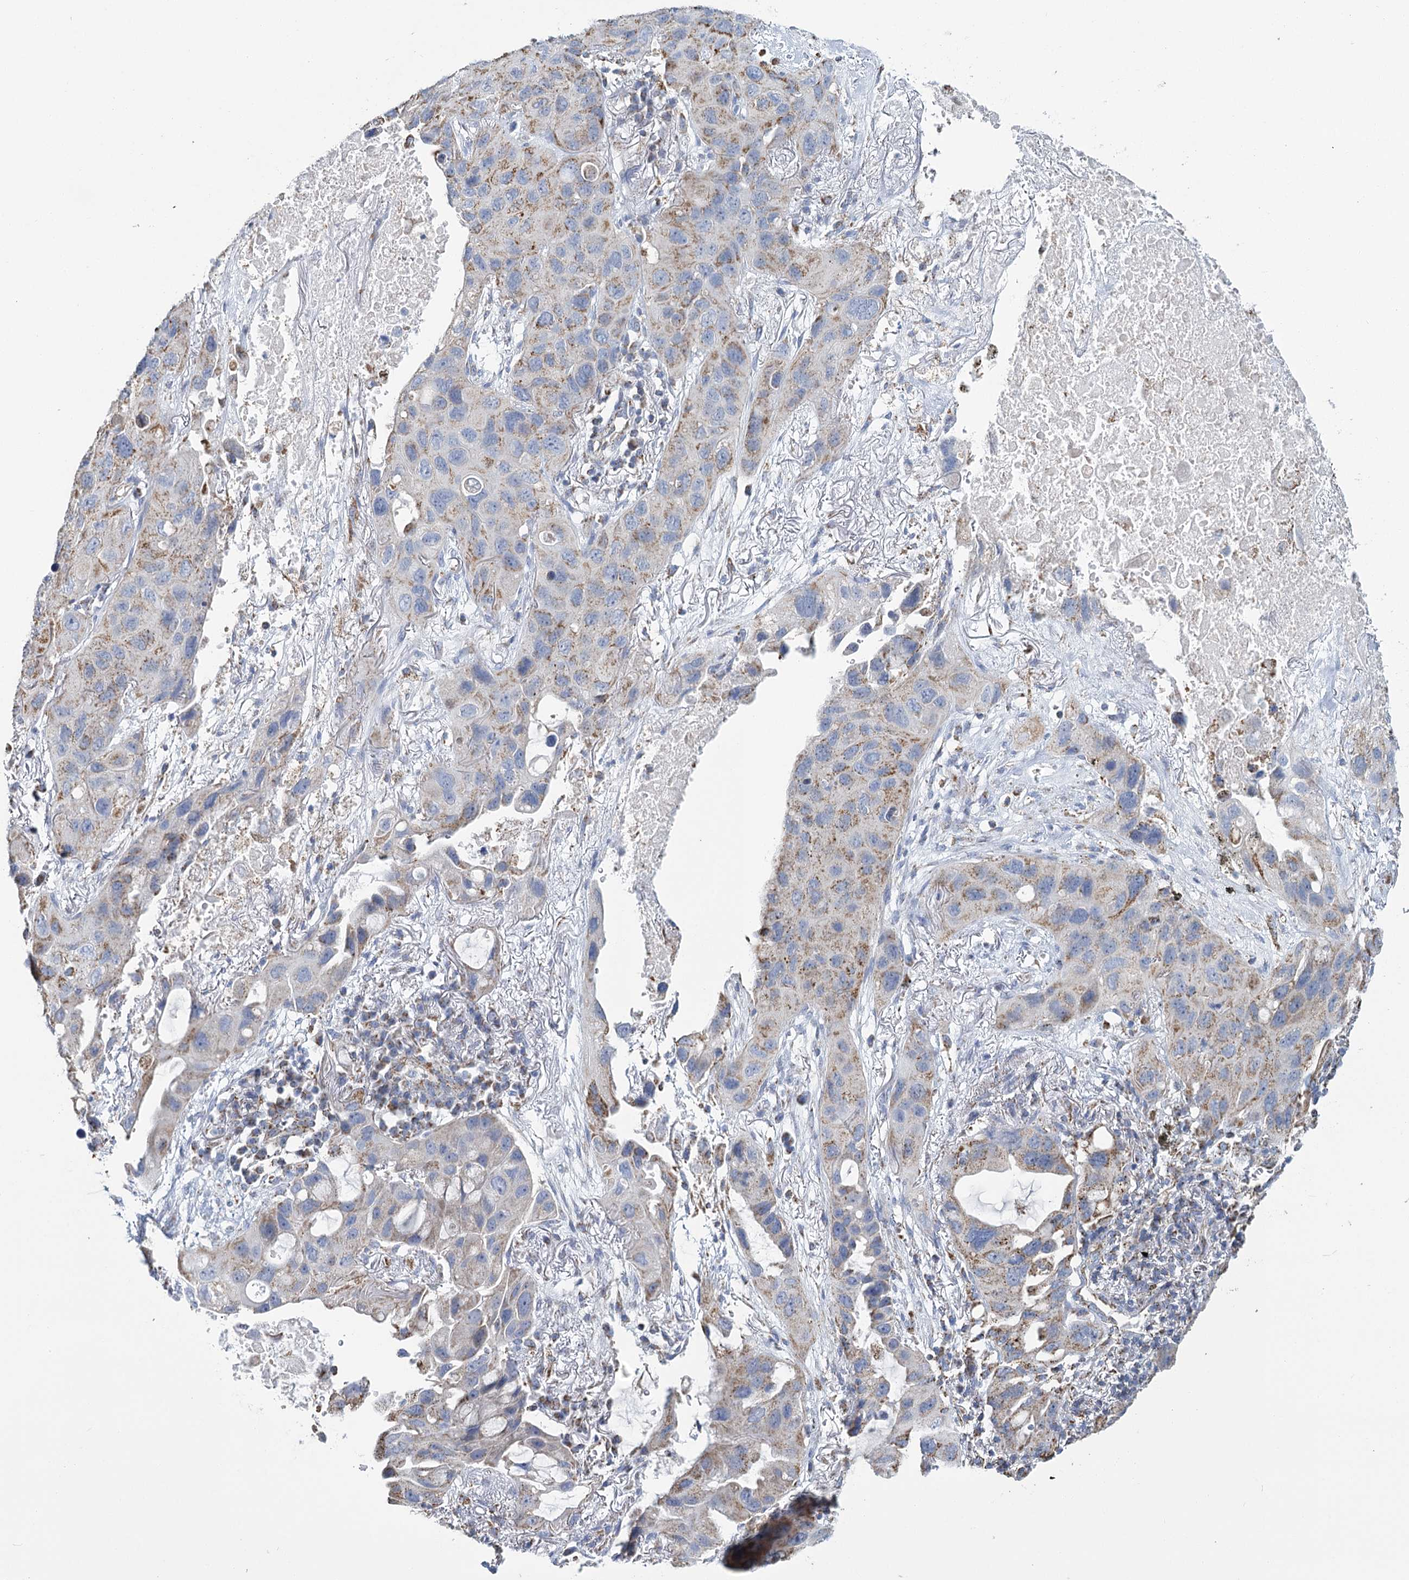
{"staining": {"intensity": "weak", "quantity": "25%-75%", "location": "cytoplasmic/membranous"}, "tissue": "lung cancer", "cell_type": "Tumor cells", "image_type": "cancer", "snomed": [{"axis": "morphology", "description": "Squamous cell carcinoma, NOS"}, {"axis": "topography", "description": "Lung"}], "caption": "High-power microscopy captured an immunohistochemistry (IHC) histopathology image of squamous cell carcinoma (lung), revealing weak cytoplasmic/membranous positivity in approximately 25%-75% of tumor cells.", "gene": "MRPL44", "patient": {"sex": "female", "age": 73}}